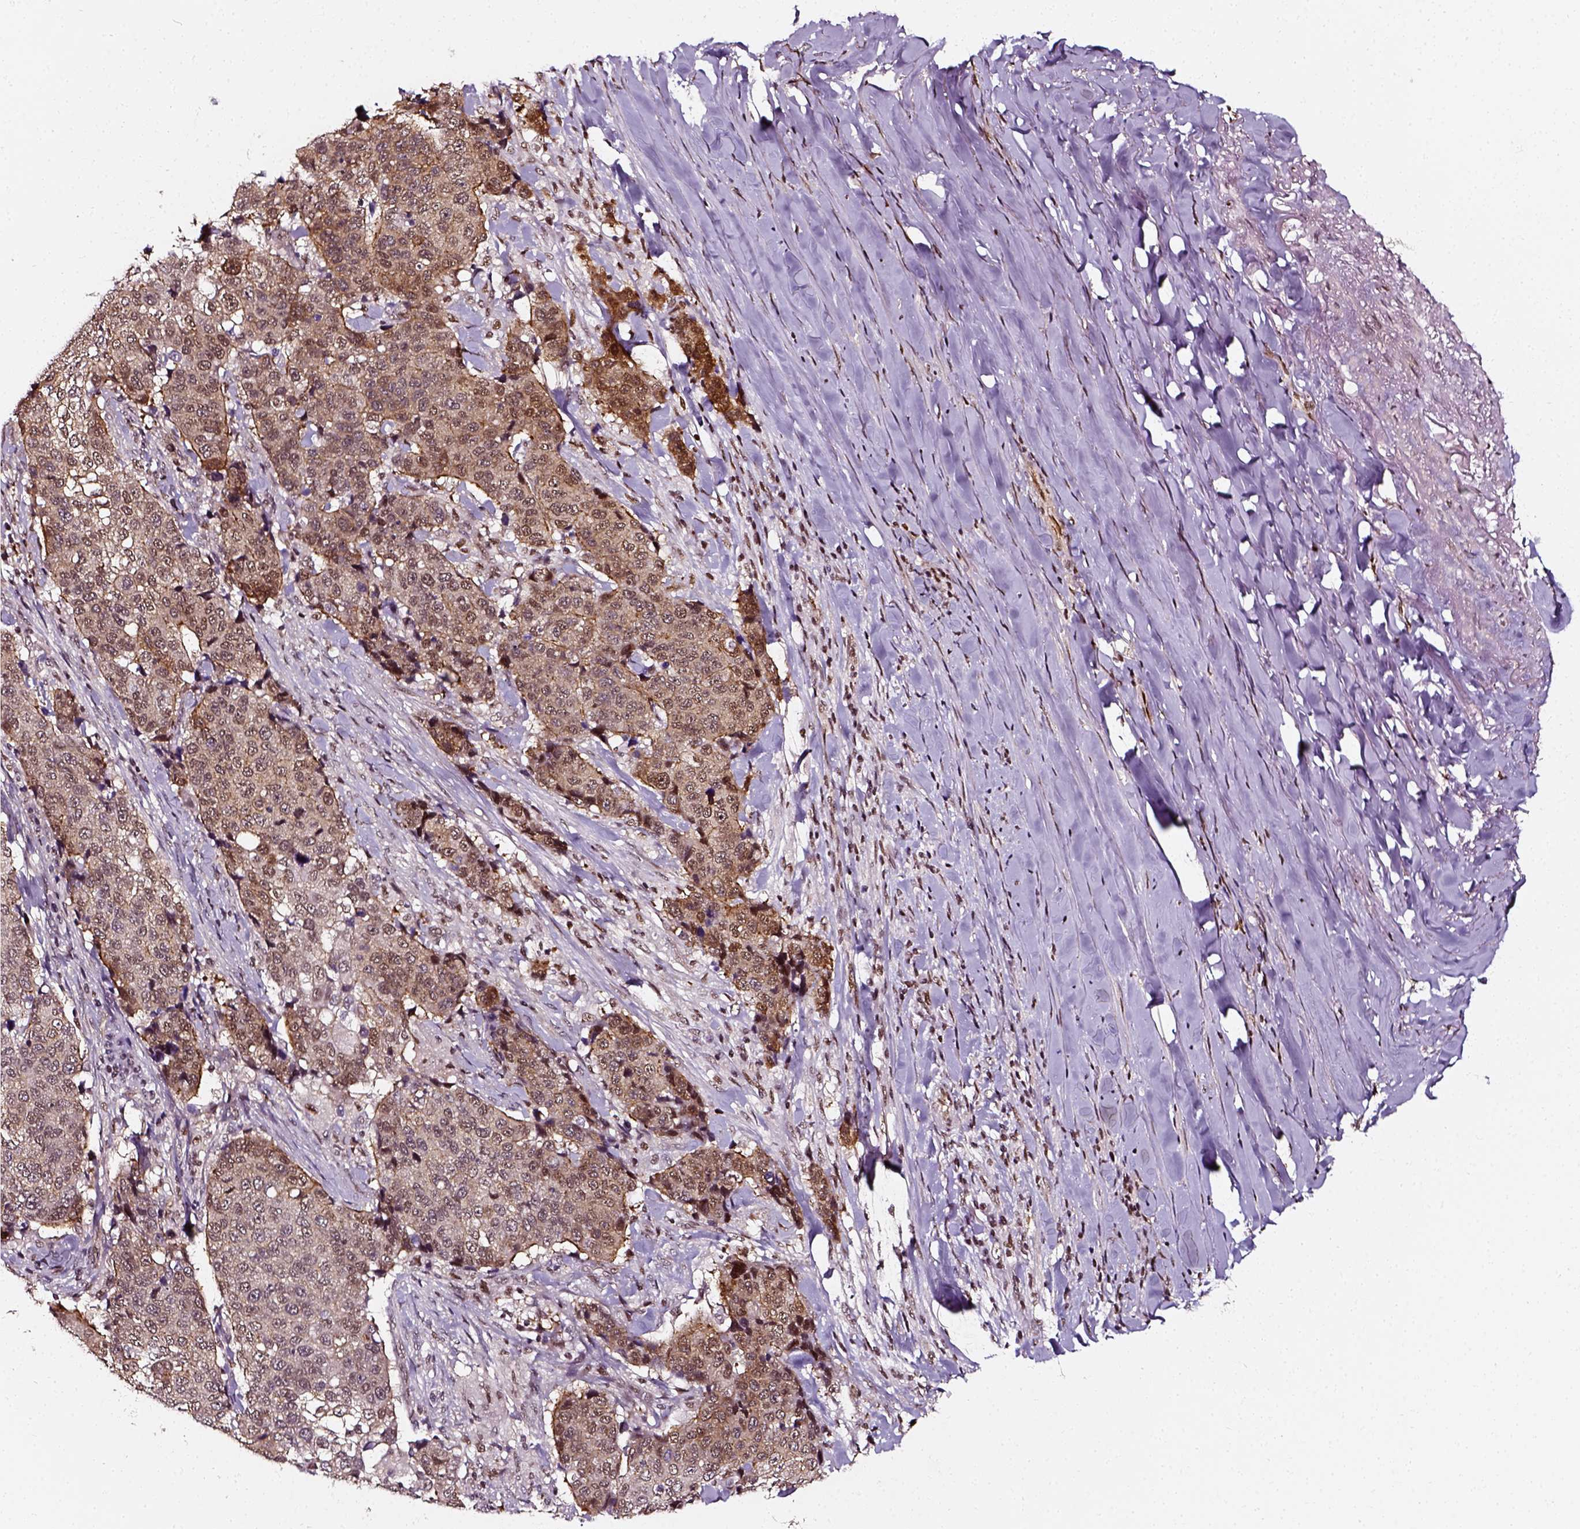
{"staining": {"intensity": "weak", "quantity": ">75%", "location": "cytoplasmic/membranous,nuclear"}, "tissue": "lung cancer", "cell_type": "Tumor cells", "image_type": "cancer", "snomed": [{"axis": "morphology", "description": "Squamous cell carcinoma, NOS"}, {"axis": "topography", "description": "Lymph node"}, {"axis": "topography", "description": "Lung"}], "caption": "A brown stain labels weak cytoplasmic/membranous and nuclear positivity of a protein in human lung squamous cell carcinoma tumor cells.", "gene": "NACC1", "patient": {"sex": "male", "age": 61}}